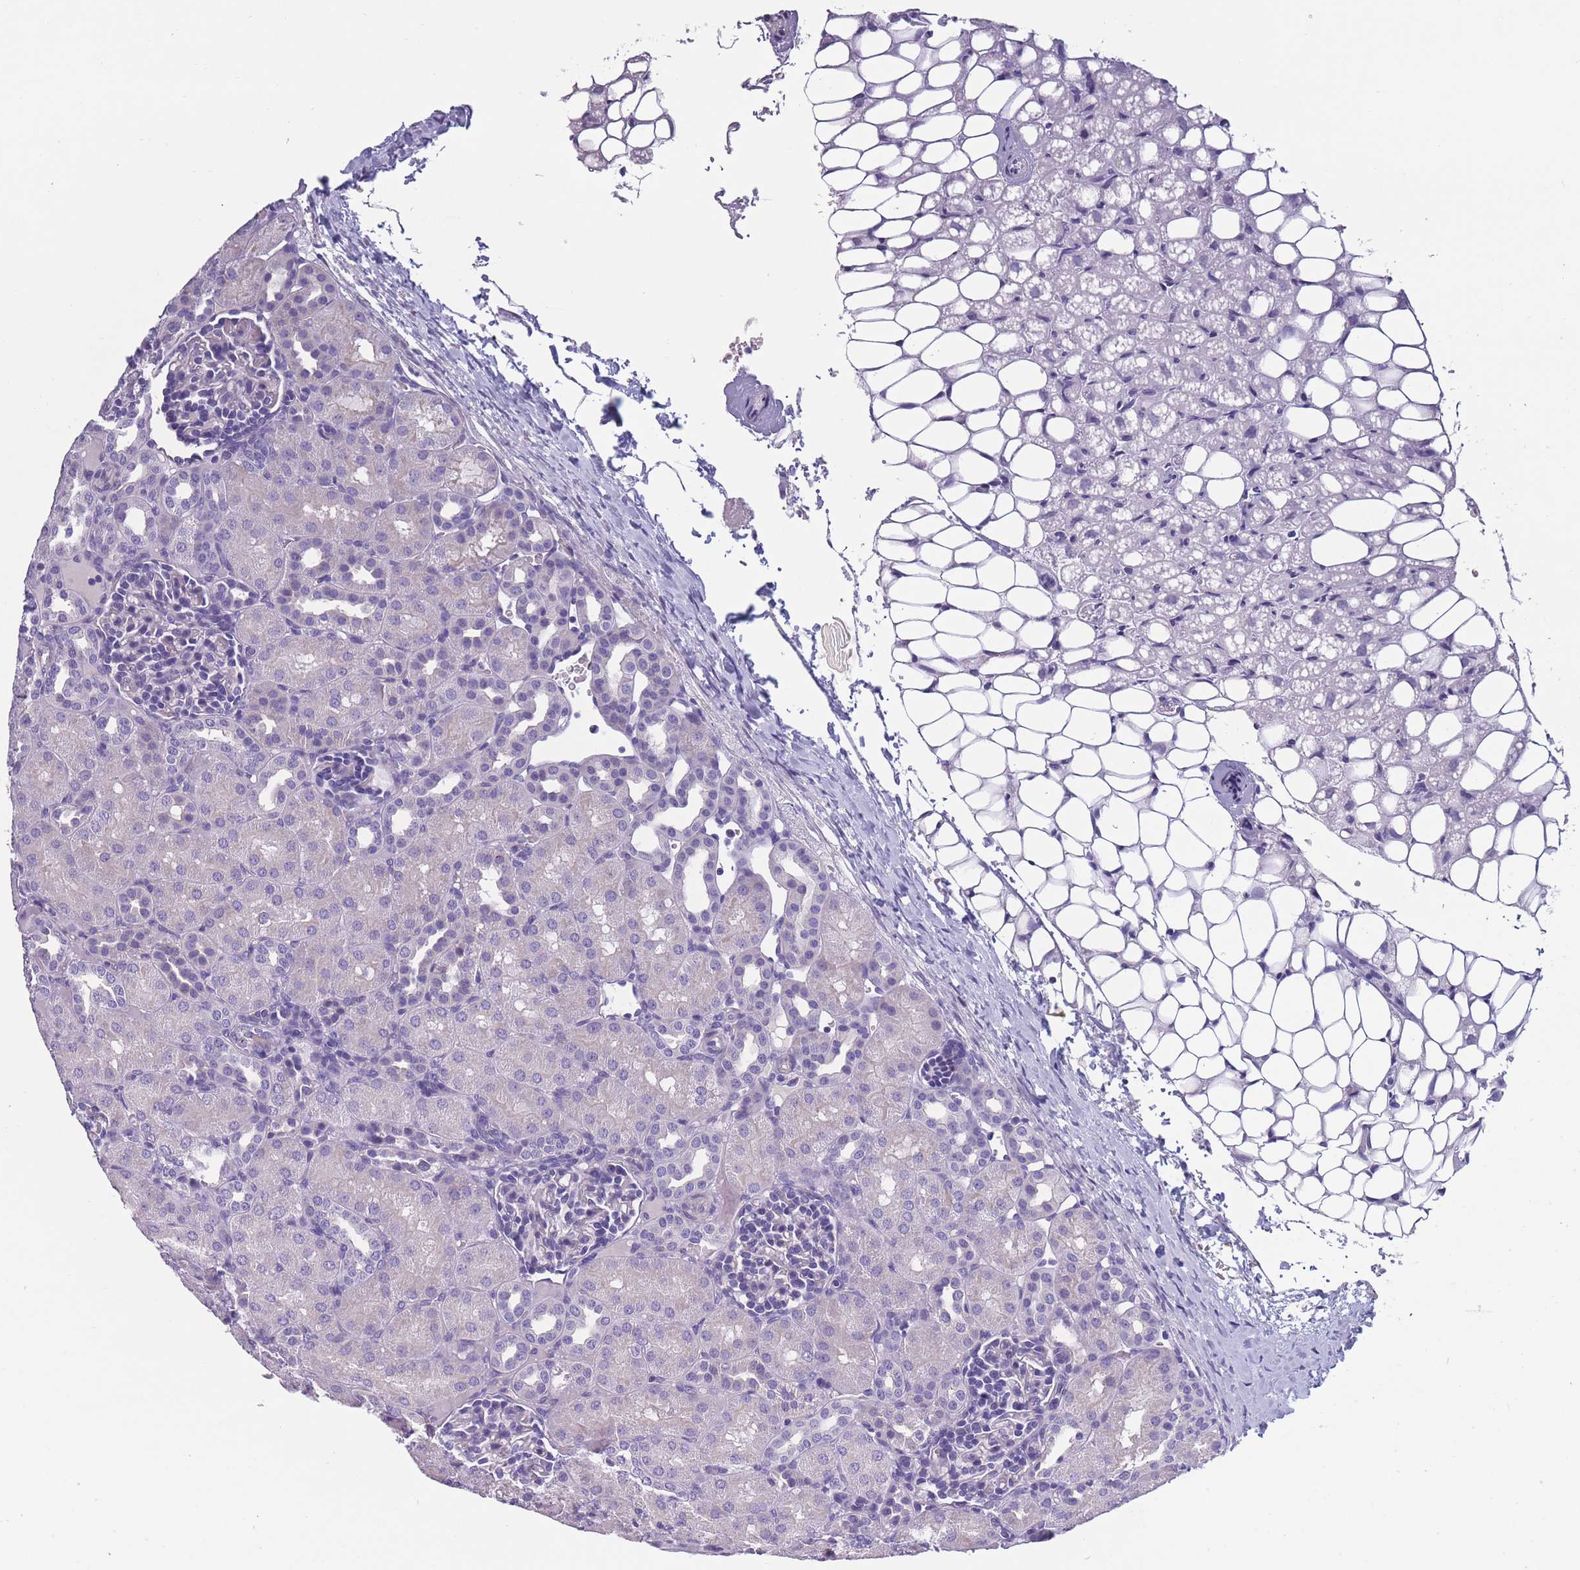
{"staining": {"intensity": "negative", "quantity": "none", "location": "none"}, "tissue": "kidney", "cell_type": "Cells in glomeruli", "image_type": "normal", "snomed": [{"axis": "morphology", "description": "Normal tissue, NOS"}, {"axis": "topography", "description": "Kidney"}], "caption": "Cells in glomeruli show no significant protein positivity in benign kidney. (DAB (3,3'-diaminobenzidine) immunohistochemistry visualized using brightfield microscopy, high magnification).", "gene": "OR4C5", "patient": {"sex": "male", "age": 1}}